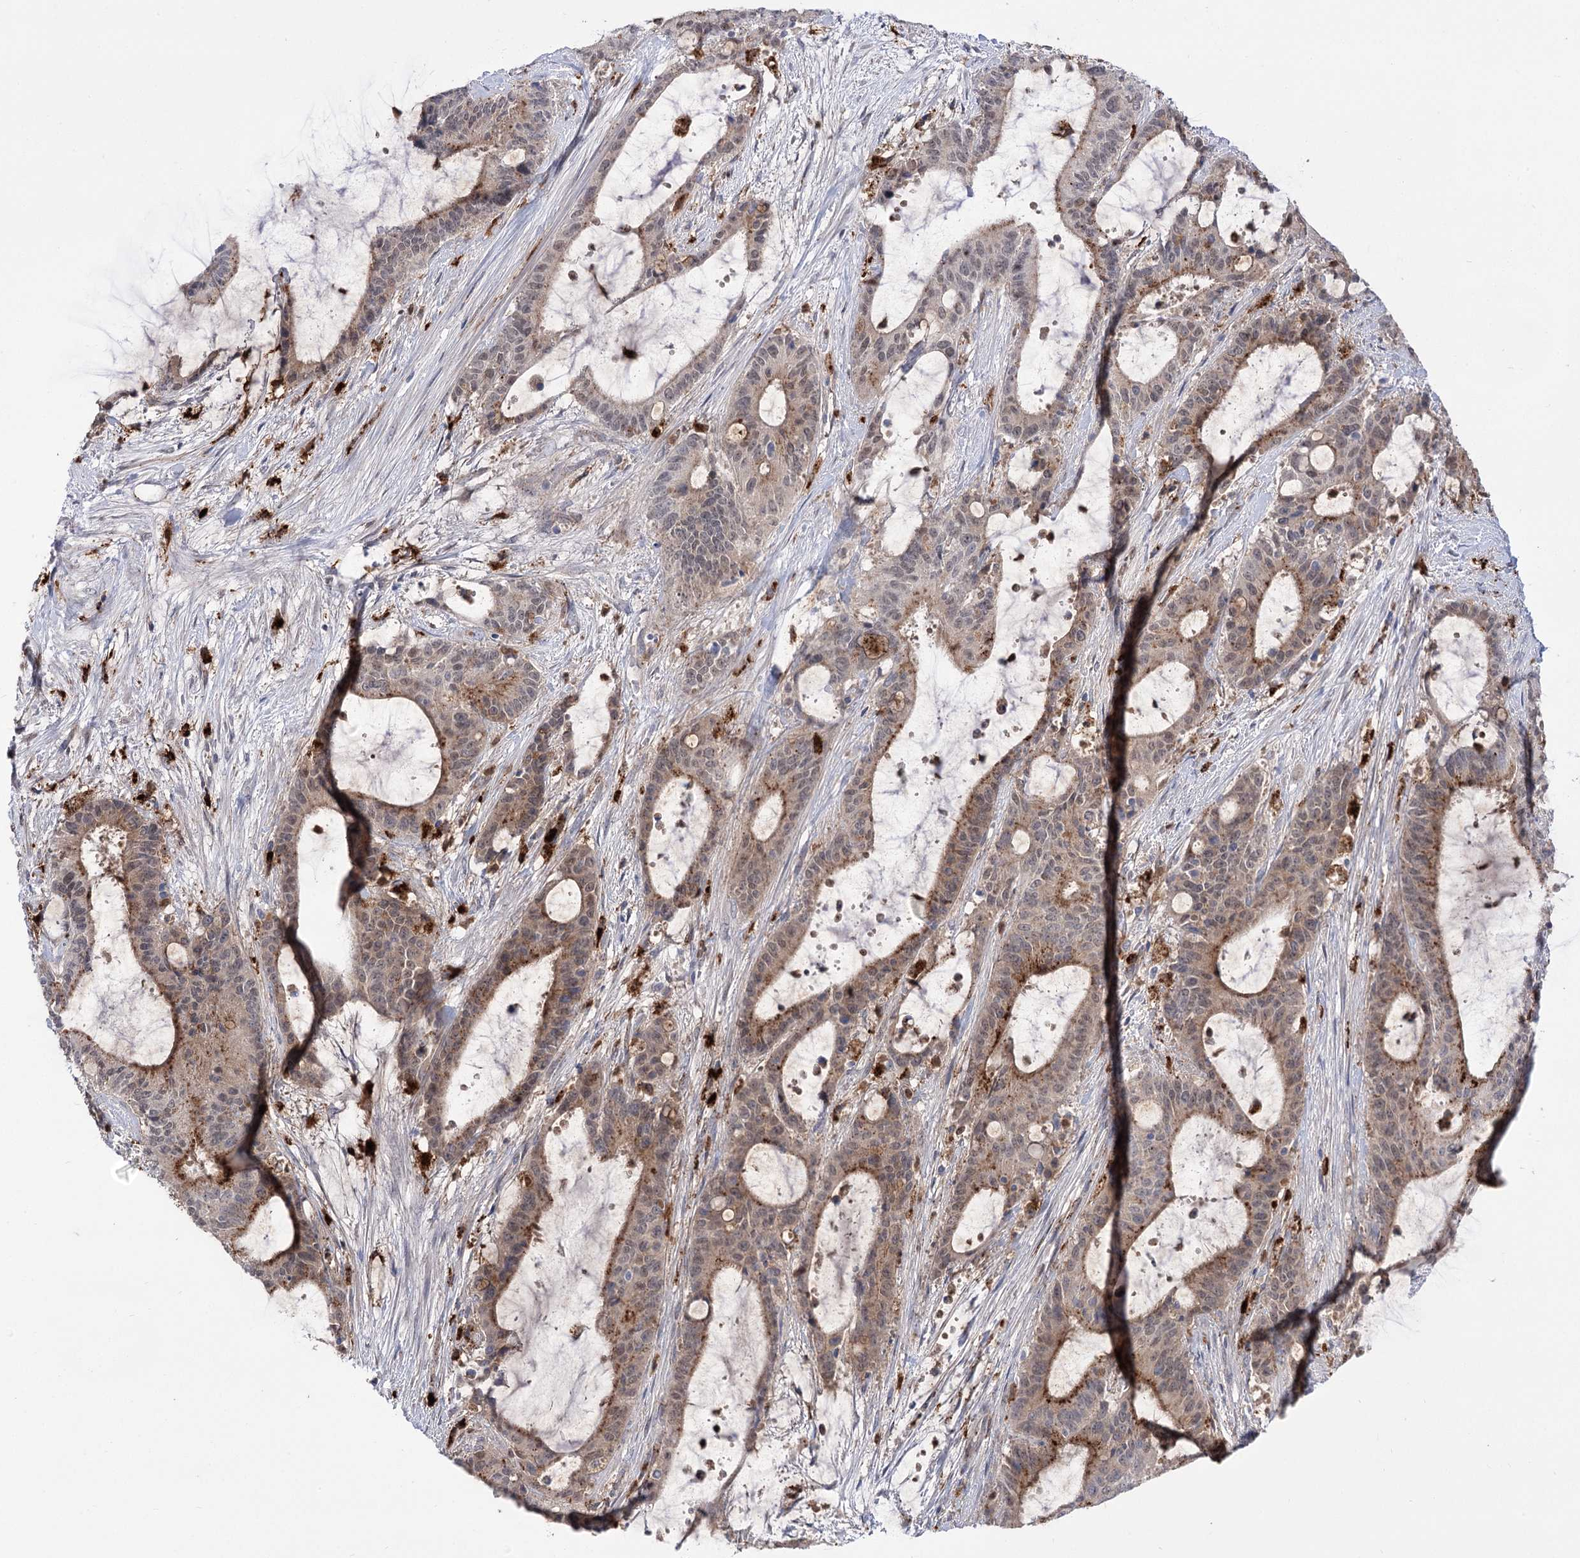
{"staining": {"intensity": "moderate", "quantity": ">75%", "location": "cytoplasmic/membranous,nuclear"}, "tissue": "liver cancer", "cell_type": "Tumor cells", "image_type": "cancer", "snomed": [{"axis": "morphology", "description": "Normal tissue, NOS"}, {"axis": "morphology", "description": "Cholangiocarcinoma"}, {"axis": "topography", "description": "Liver"}, {"axis": "topography", "description": "Peripheral nerve tissue"}], "caption": "Liver cholangiocarcinoma tissue exhibits moderate cytoplasmic/membranous and nuclear staining in approximately >75% of tumor cells The staining was performed using DAB to visualize the protein expression in brown, while the nuclei were stained in blue with hematoxylin (Magnification: 20x).", "gene": "SIAE", "patient": {"sex": "female", "age": 73}}